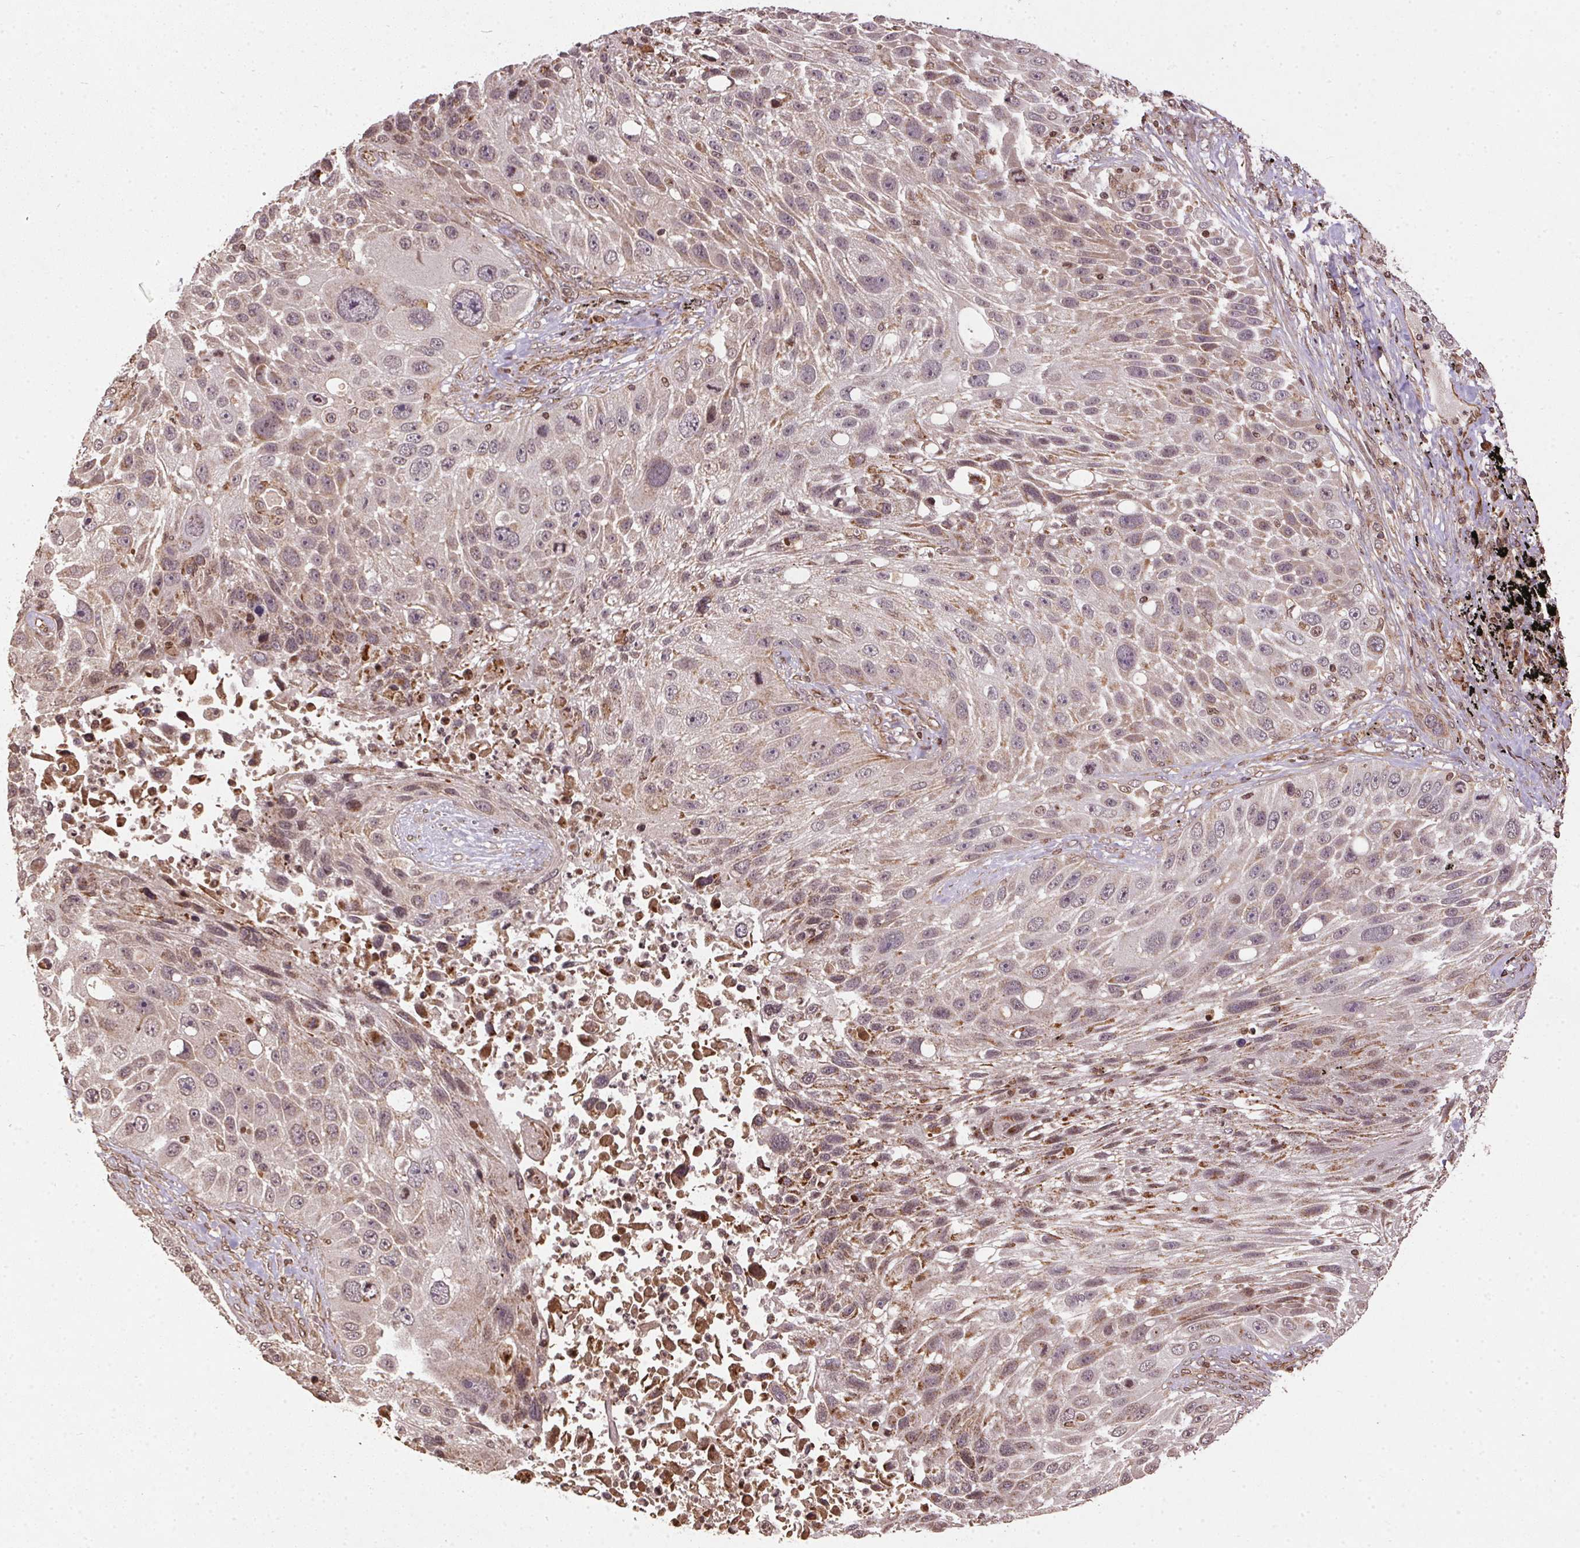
{"staining": {"intensity": "weak", "quantity": "<25%", "location": "cytoplasmic/membranous"}, "tissue": "lung cancer", "cell_type": "Tumor cells", "image_type": "cancer", "snomed": [{"axis": "morphology", "description": "Normal morphology"}, {"axis": "morphology", "description": "Squamous cell carcinoma, NOS"}, {"axis": "topography", "description": "Lymph node"}, {"axis": "topography", "description": "Lung"}], "caption": "Human lung squamous cell carcinoma stained for a protein using immunohistochemistry (IHC) shows no expression in tumor cells.", "gene": "SPRED2", "patient": {"sex": "male", "age": 67}}